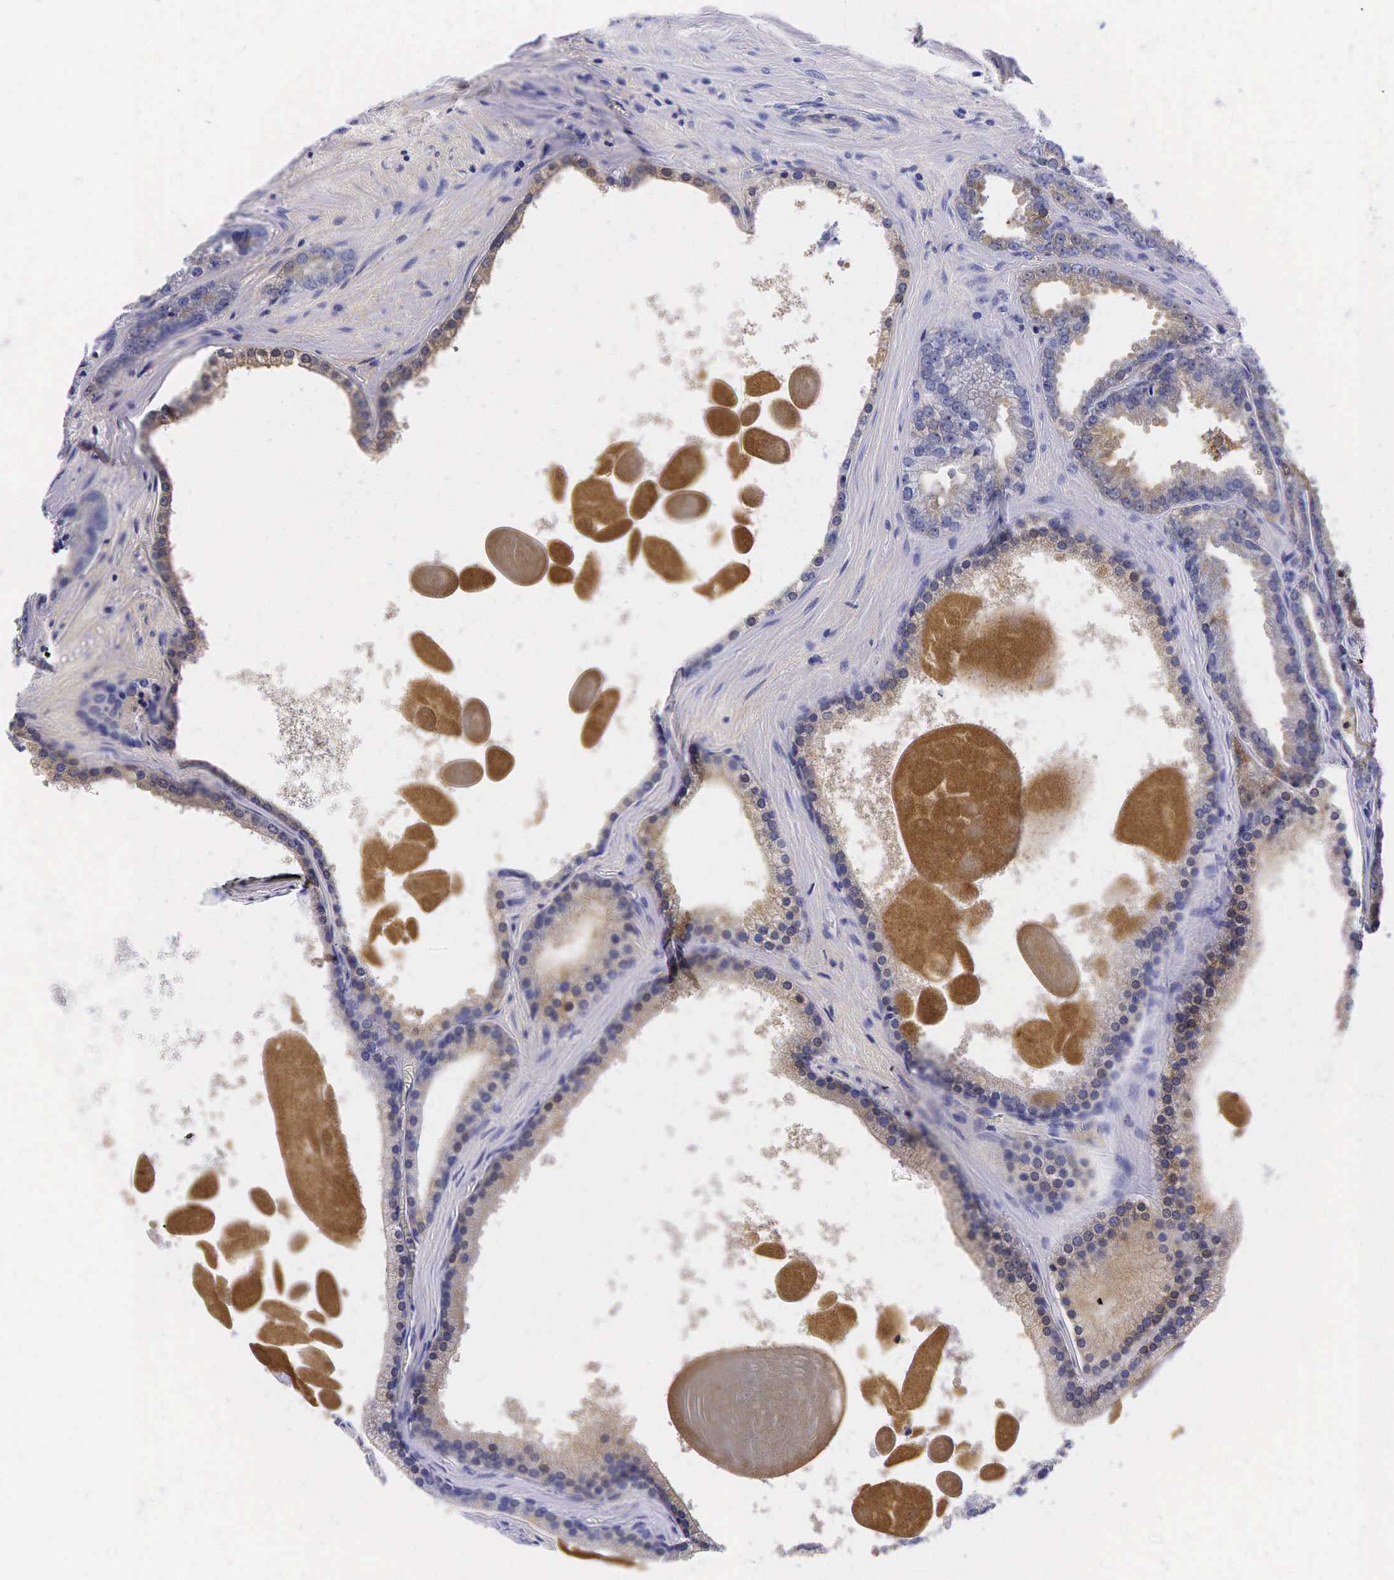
{"staining": {"intensity": "moderate", "quantity": "25%-75%", "location": "cytoplasmic/membranous"}, "tissue": "prostate cancer", "cell_type": "Tumor cells", "image_type": "cancer", "snomed": [{"axis": "morphology", "description": "Adenocarcinoma, Medium grade"}, {"axis": "topography", "description": "Prostate"}], "caption": "Moderate cytoplasmic/membranous protein expression is appreciated in approximately 25%-75% of tumor cells in prostate adenocarcinoma (medium-grade).", "gene": "KLK3", "patient": {"sex": "male", "age": 60}}